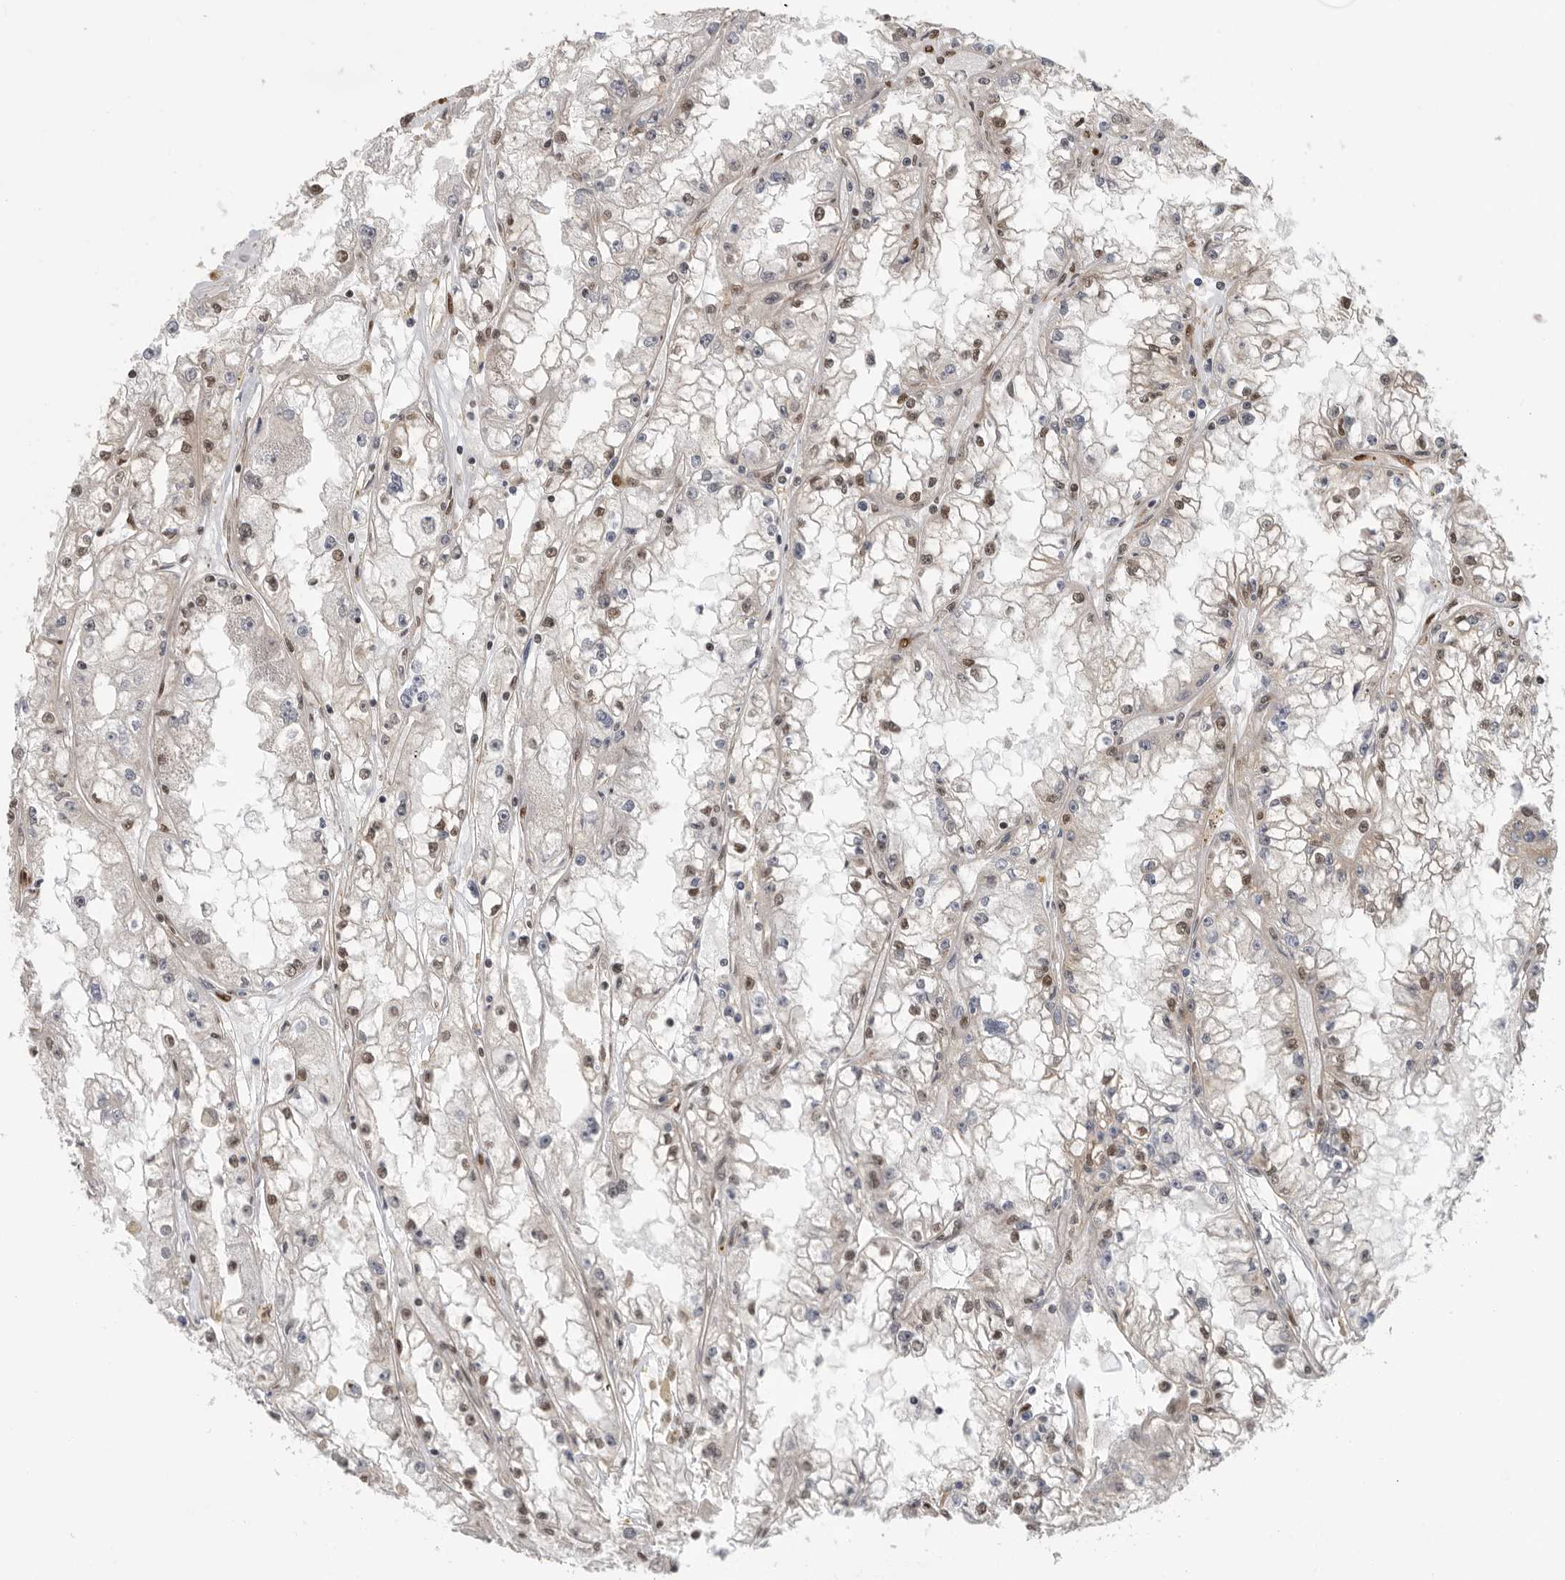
{"staining": {"intensity": "moderate", "quantity": "25%-75%", "location": "nuclear"}, "tissue": "renal cancer", "cell_type": "Tumor cells", "image_type": "cancer", "snomed": [{"axis": "morphology", "description": "Adenocarcinoma, NOS"}, {"axis": "topography", "description": "Kidney"}], "caption": "Adenocarcinoma (renal) stained for a protein shows moderate nuclear positivity in tumor cells.", "gene": "VPS50", "patient": {"sex": "male", "age": 56}}